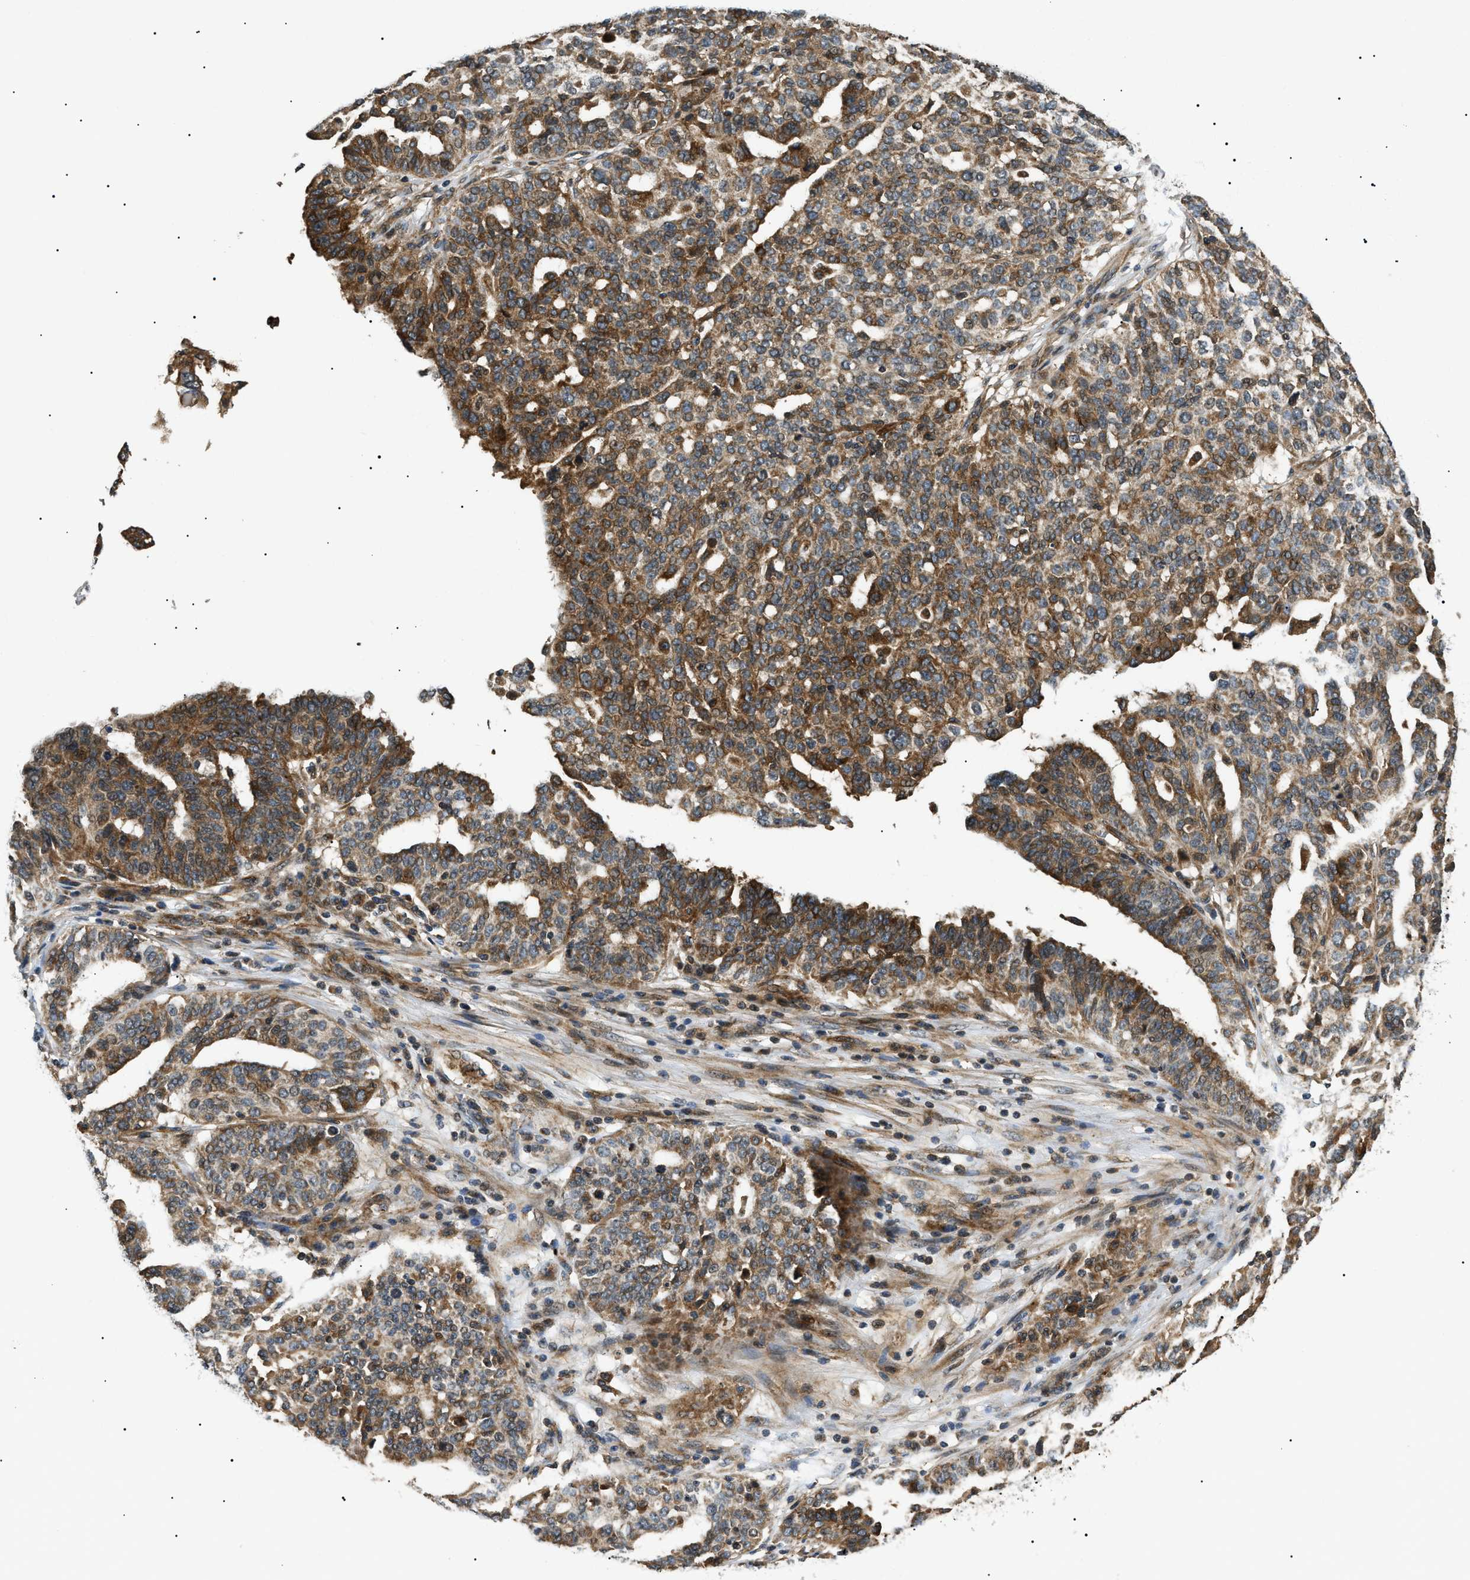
{"staining": {"intensity": "moderate", "quantity": ">75%", "location": "cytoplasmic/membranous"}, "tissue": "ovarian cancer", "cell_type": "Tumor cells", "image_type": "cancer", "snomed": [{"axis": "morphology", "description": "Cystadenocarcinoma, serous, NOS"}, {"axis": "topography", "description": "Ovary"}], "caption": "IHC (DAB (3,3'-diaminobenzidine)) staining of human serous cystadenocarcinoma (ovarian) displays moderate cytoplasmic/membranous protein expression in approximately >75% of tumor cells. The staining was performed using DAB (3,3'-diaminobenzidine), with brown indicating positive protein expression. Nuclei are stained blue with hematoxylin.", "gene": "ATP6AP1", "patient": {"sex": "female", "age": 59}}